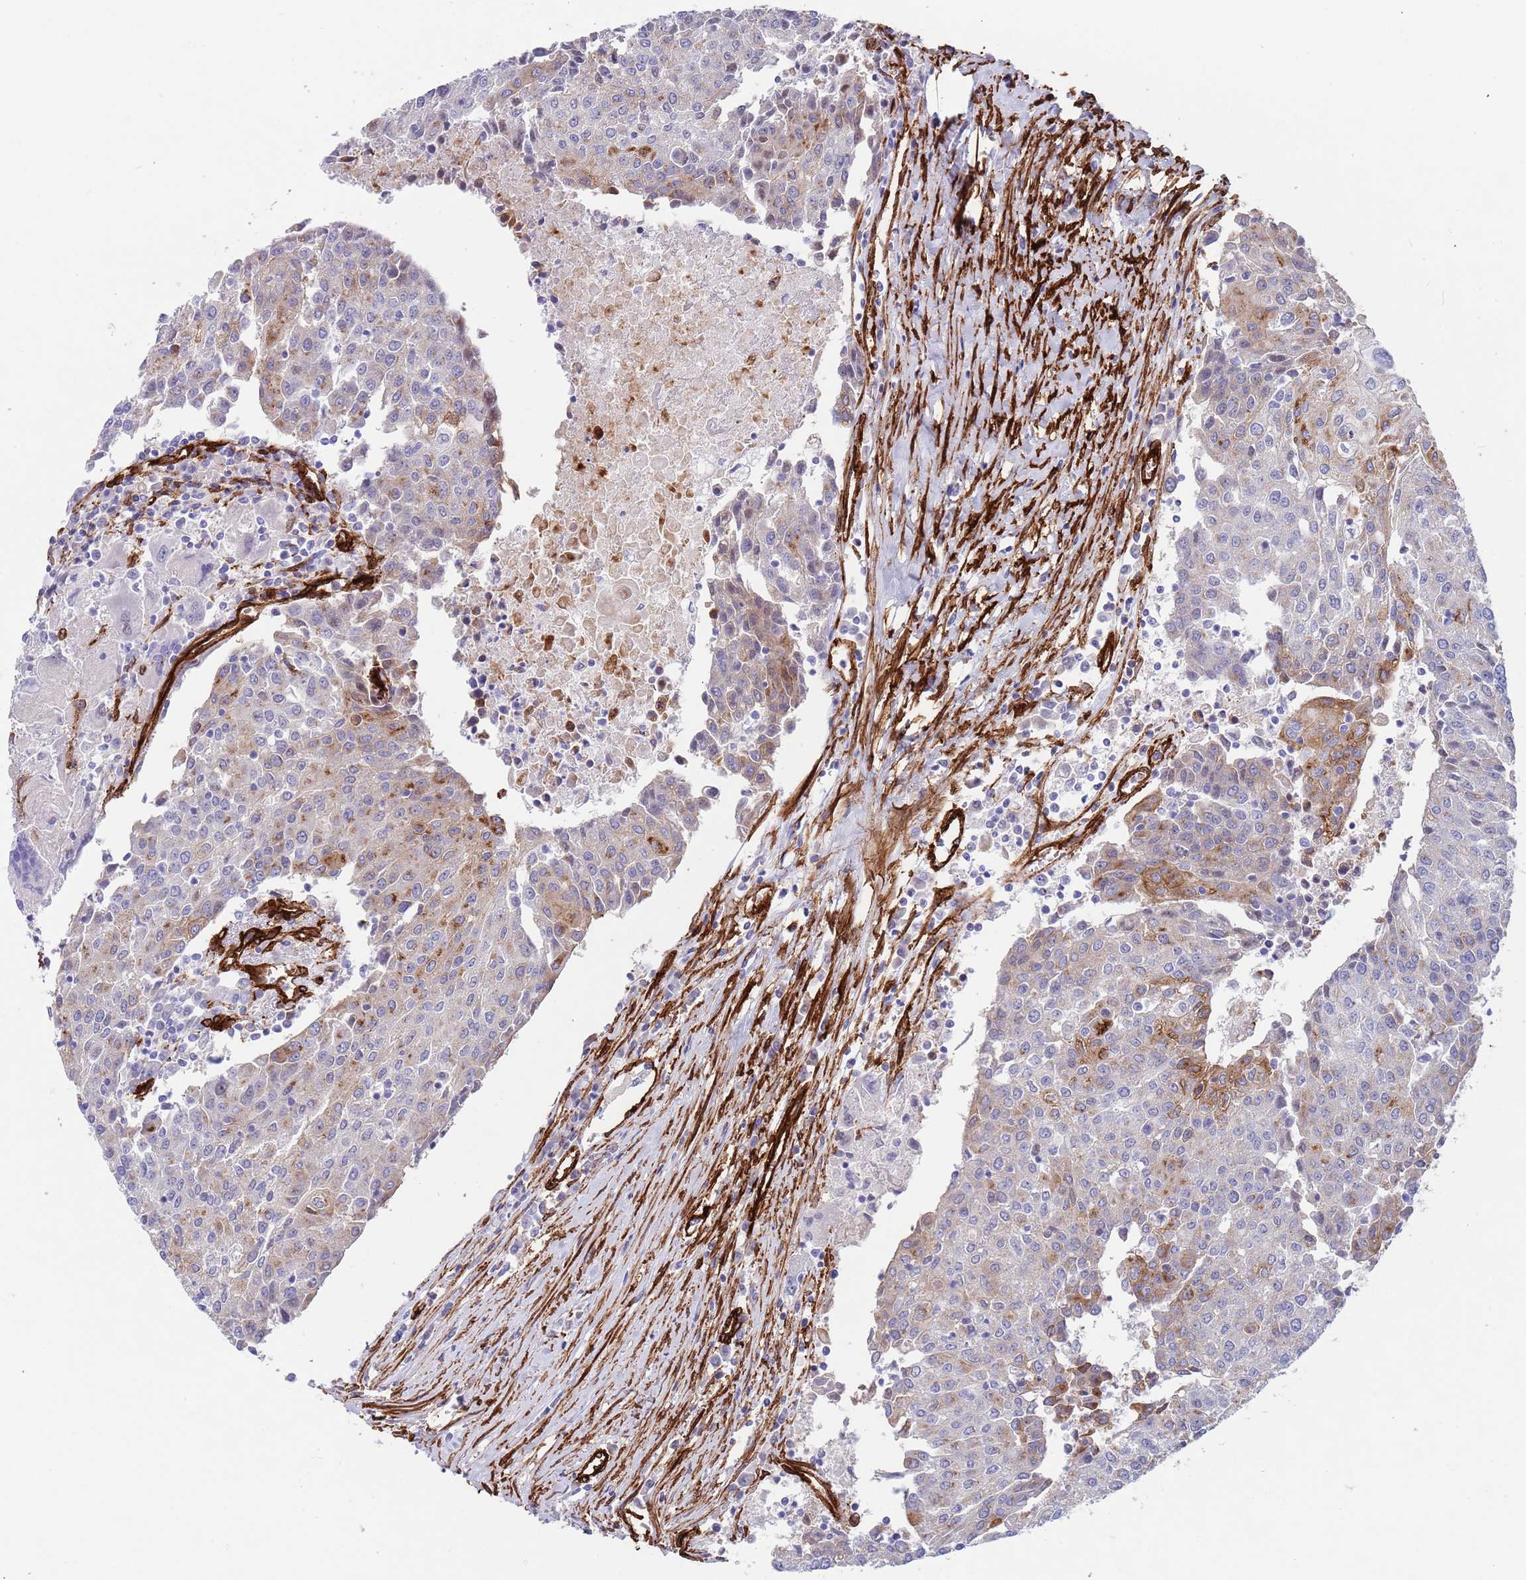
{"staining": {"intensity": "moderate", "quantity": "<25%", "location": "cytoplasmic/membranous"}, "tissue": "urothelial cancer", "cell_type": "Tumor cells", "image_type": "cancer", "snomed": [{"axis": "morphology", "description": "Urothelial carcinoma, High grade"}, {"axis": "topography", "description": "Urinary bladder"}], "caption": "Immunohistochemistry of human urothelial carcinoma (high-grade) shows low levels of moderate cytoplasmic/membranous expression in approximately <25% of tumor cells.", "gene": "CAV2", "patient": {"sex": "female", "age": 85}}